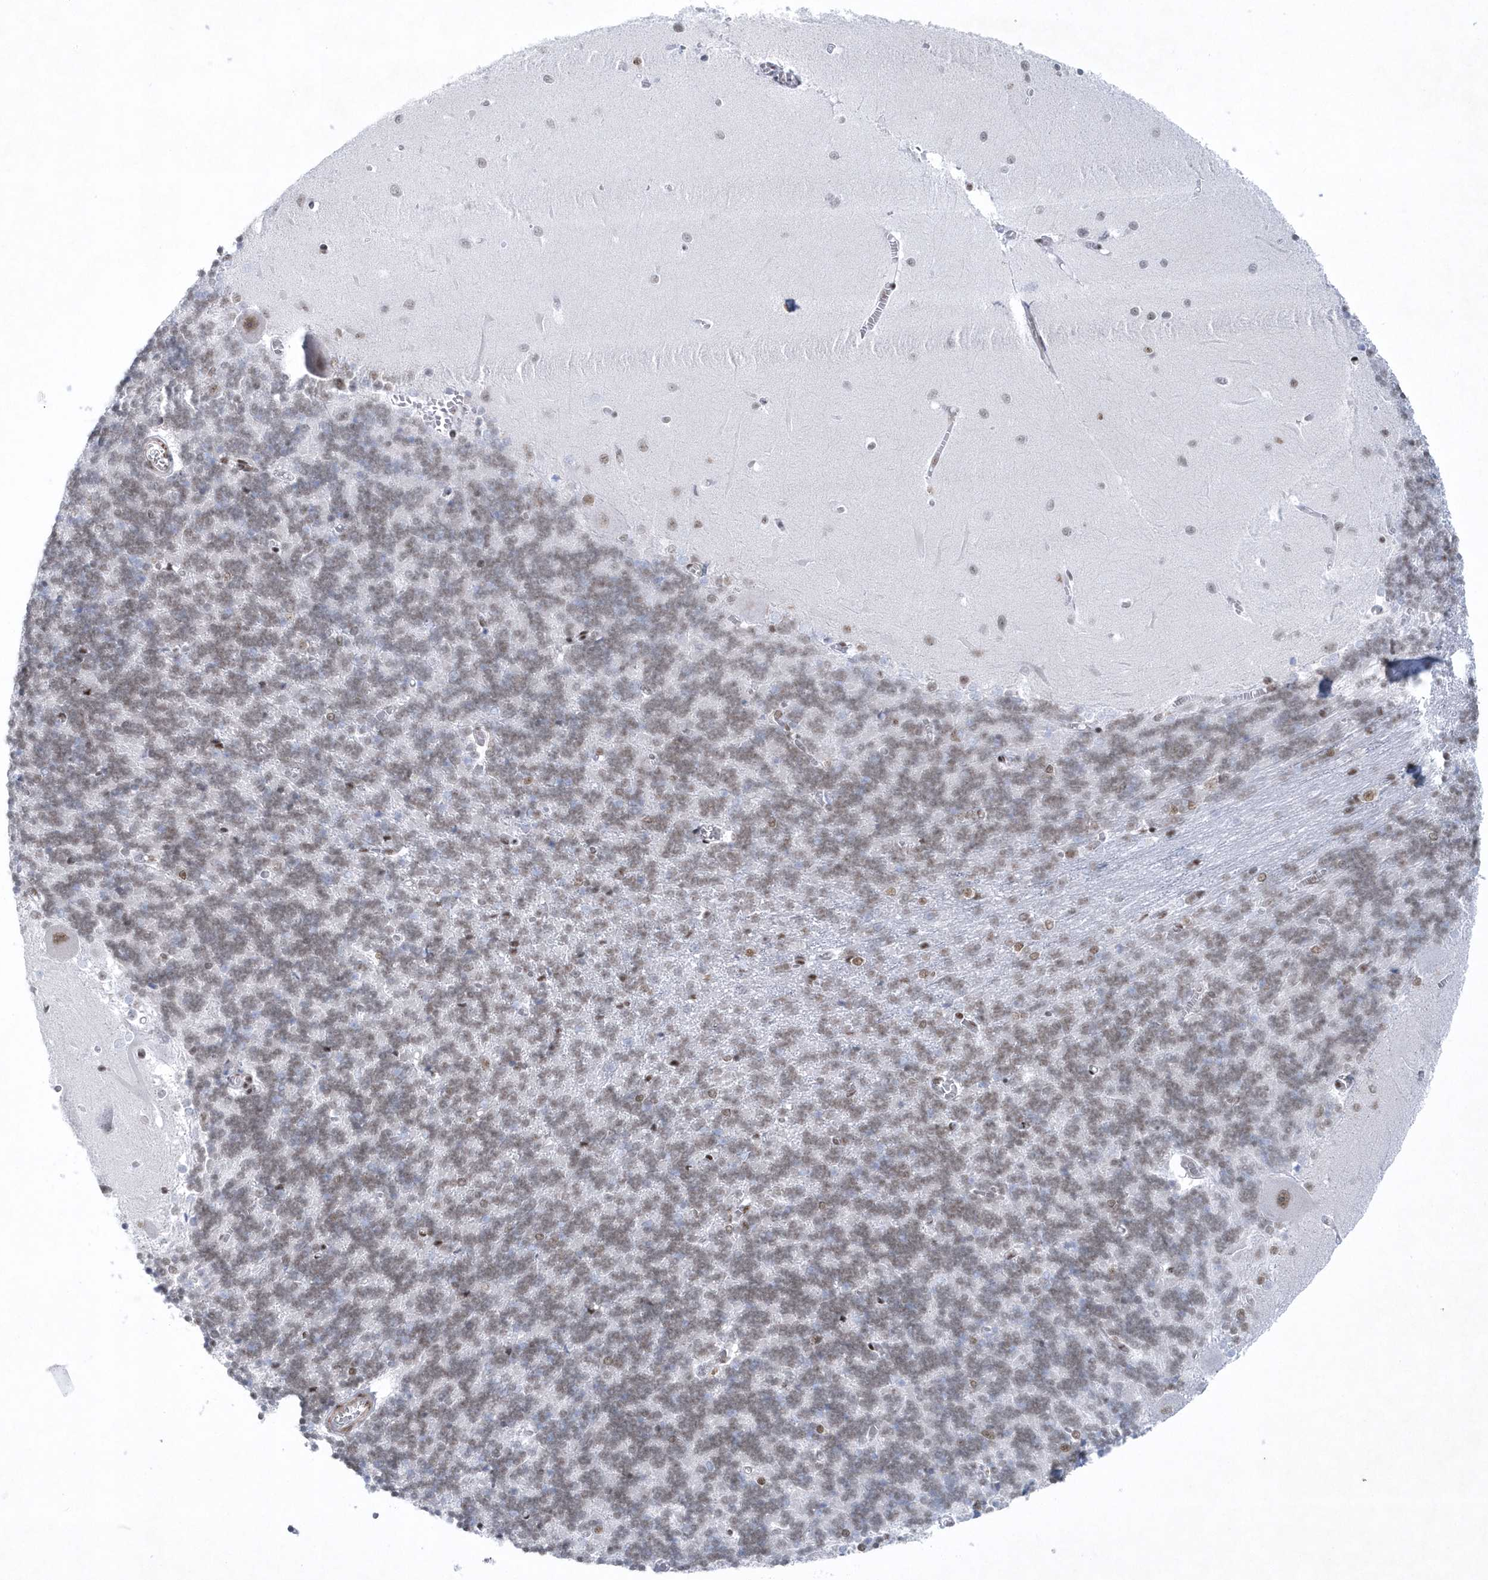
{"staining": {"intensity": "weak", "quantity": "25%-75%", "location": "nuclear"}, "tissue": "cerebellum", "cell_type": "Cells in granular layer", "image_type": "normal", "snomed": [{"axis": "morphology", "description": "Normal tissue, NOS"}, {"axis": "topography", "description": "Cerebellum"}], "caption": "Immunohistochemistry of normal cerebellum reveals low levels of weak nuclear positivity in about 25%-75% of cells in granular layer.", "gene": "DCLRE1A", "patient": {"sex": "male", "age": 37}}